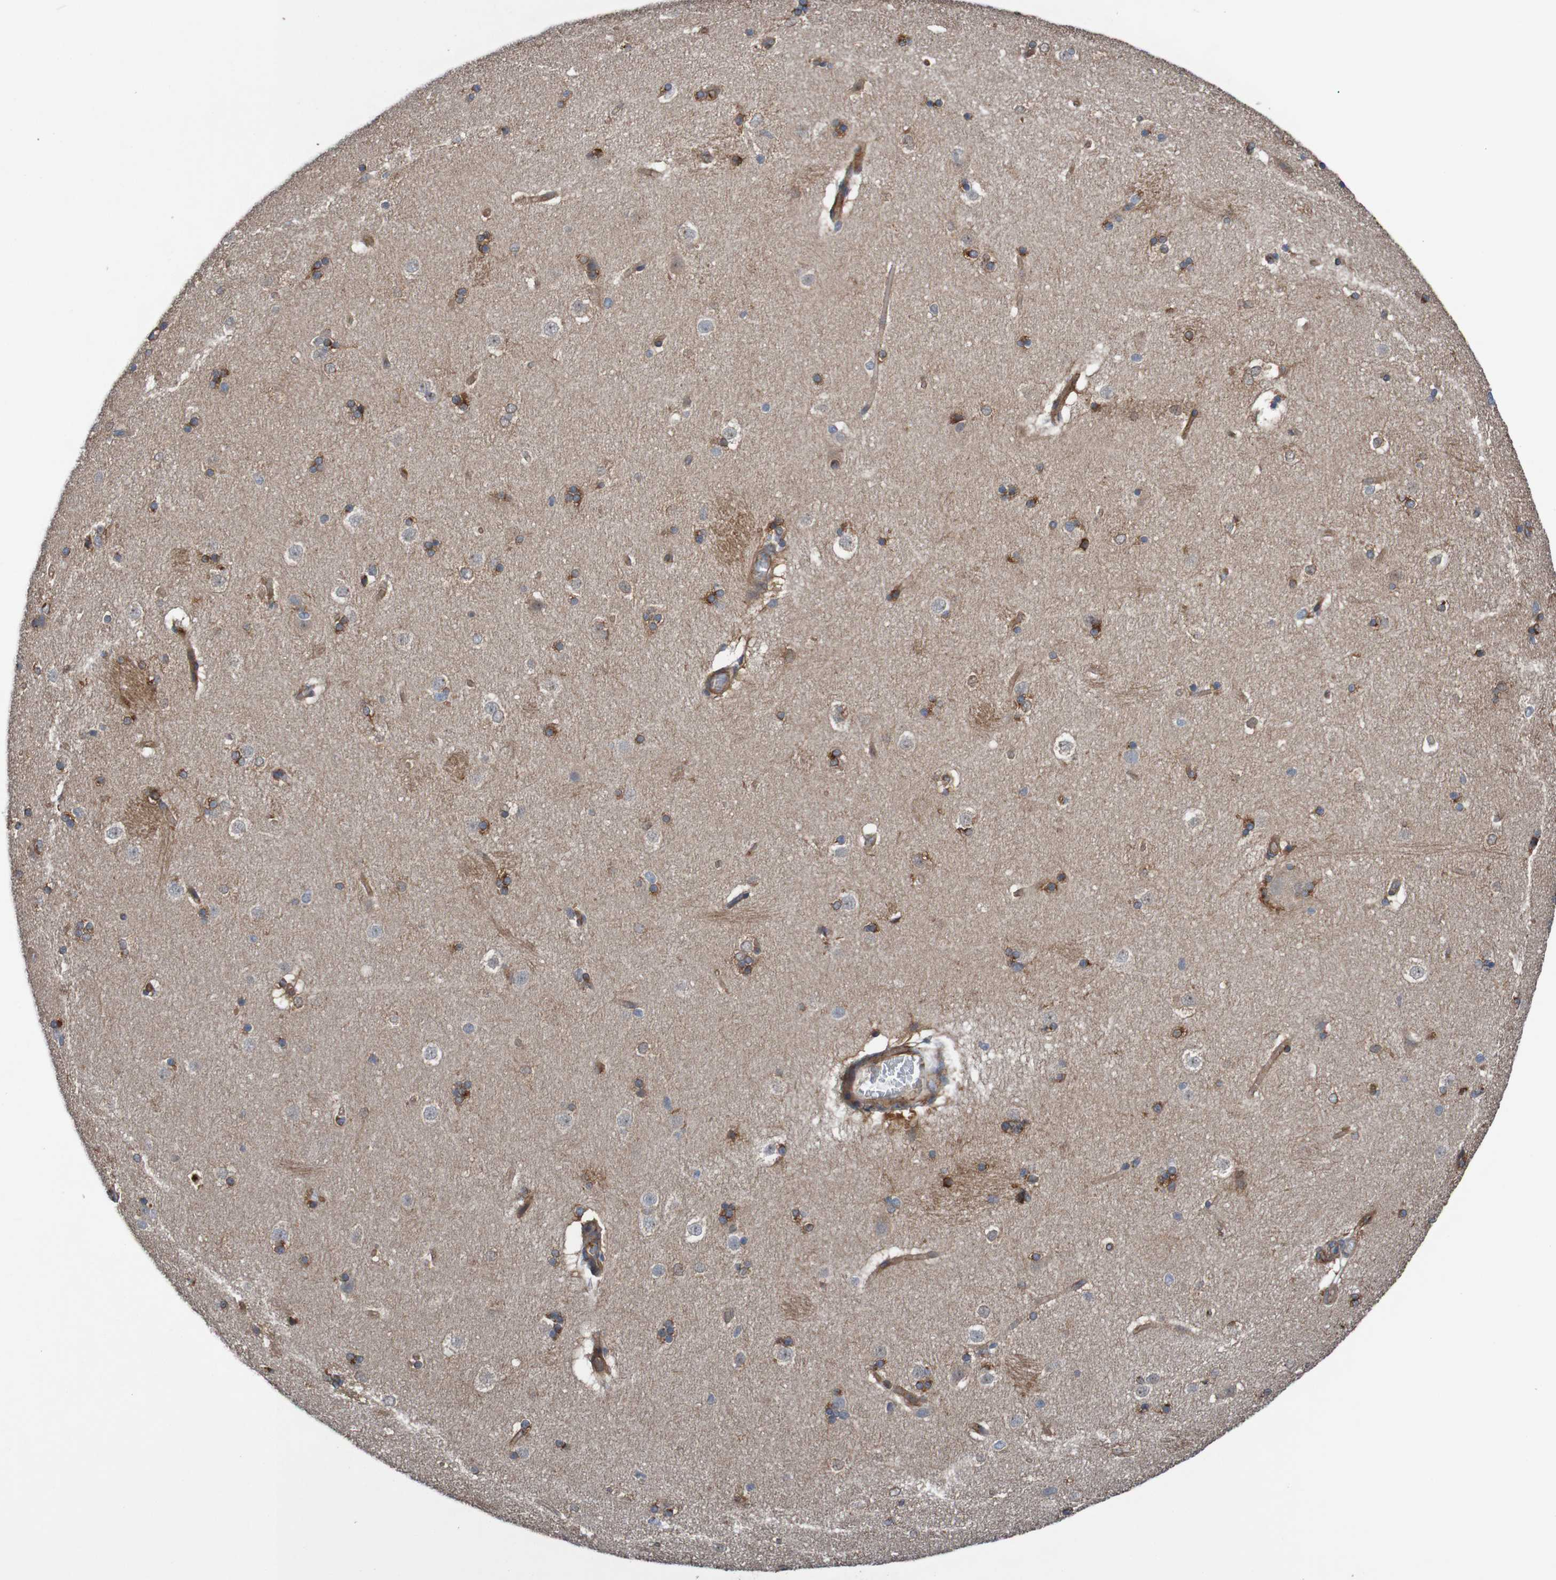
{"staining": {"intensity": "strong", "quantity": ">75%", "location": "cytoplasmic/membranous"}, "tissue": "caudate", "cell_type": "Glial cells", "image_type": "normal", "snomed": [{"axis": "morphology", "description": "Normal tissue, NOS"}, {"axis": "topography", "description": "Lateral ventricle wall"}], "caption": "Immunohistochemistry image of benign caudate: caudate stained using immunohistochemistry (IHC) displays high levels of strong protein expression localized specifically in the cytoplasmic/membranous of glial cells, appearing as a cytoplasmic/membranous brown color.", "gene": "ST8SIA6", "patient": {"sex": "female", "age": 19}}